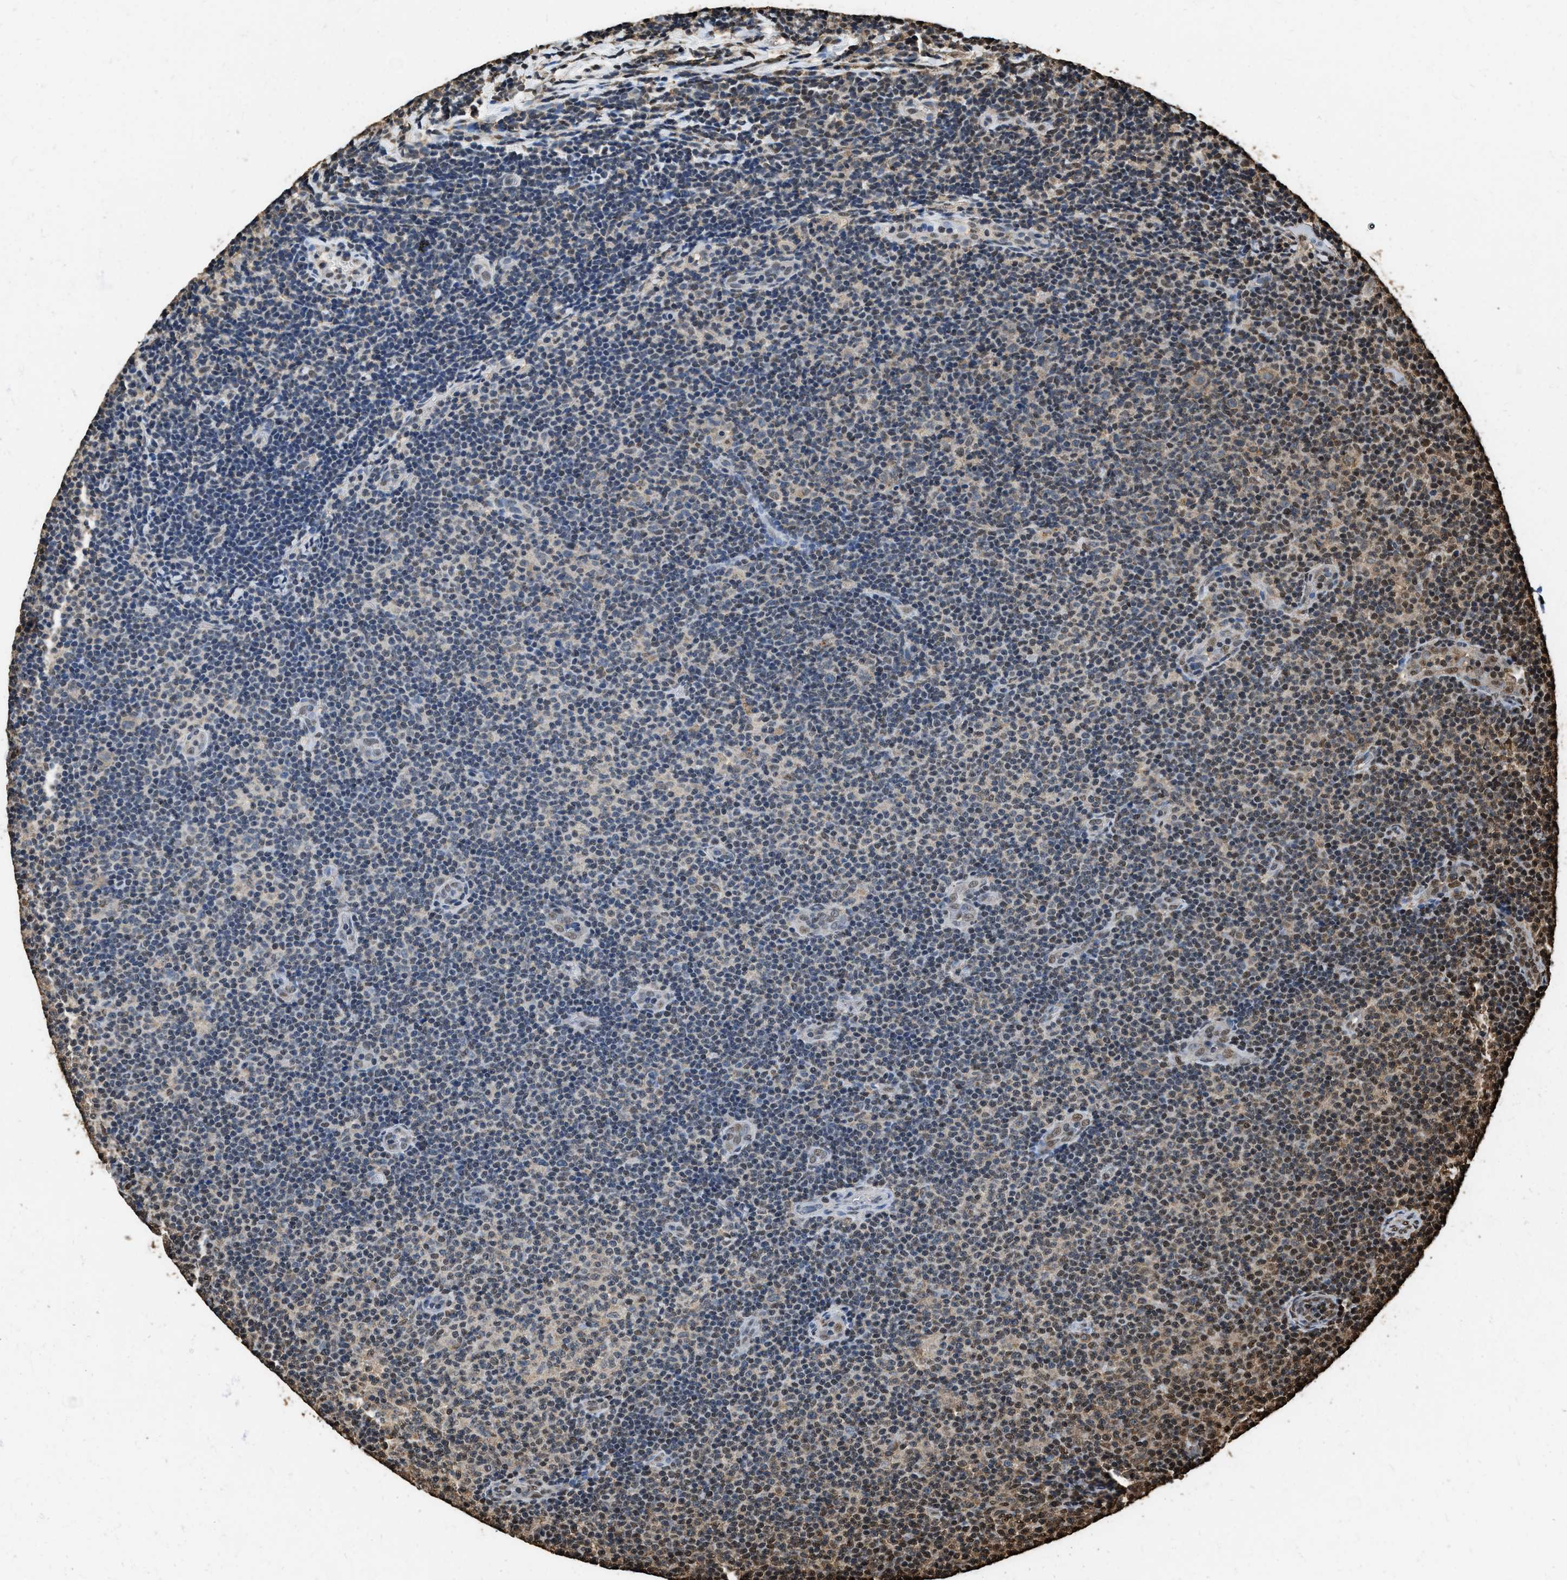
{"staining": {"intensity": "moderate", "quantity": "<25%", "location": "cytoplasmic/membranous,nuclear"}, "tissue": "lymphoma", "cell_type": "Tumor cells", "image_type": "cancer", "snomed": [{"axis": "morphology", "description": "Malignant lymphoma, non-Hodgkin's type, Low grade"}, {"axis": "topography", "description": "Lymph node"}], "caption": "IHC histopathology image of human malignant lymphoma, non-Hodgkin's type (low-grade) stained for a protein (brown), which exhibits low levels of moderate cytoplasmic/membranous and nuclear expression in approximately <25% of tumor cells.", "gene": "GAPDH", "patient": {"sex": "male", "age": 83}}